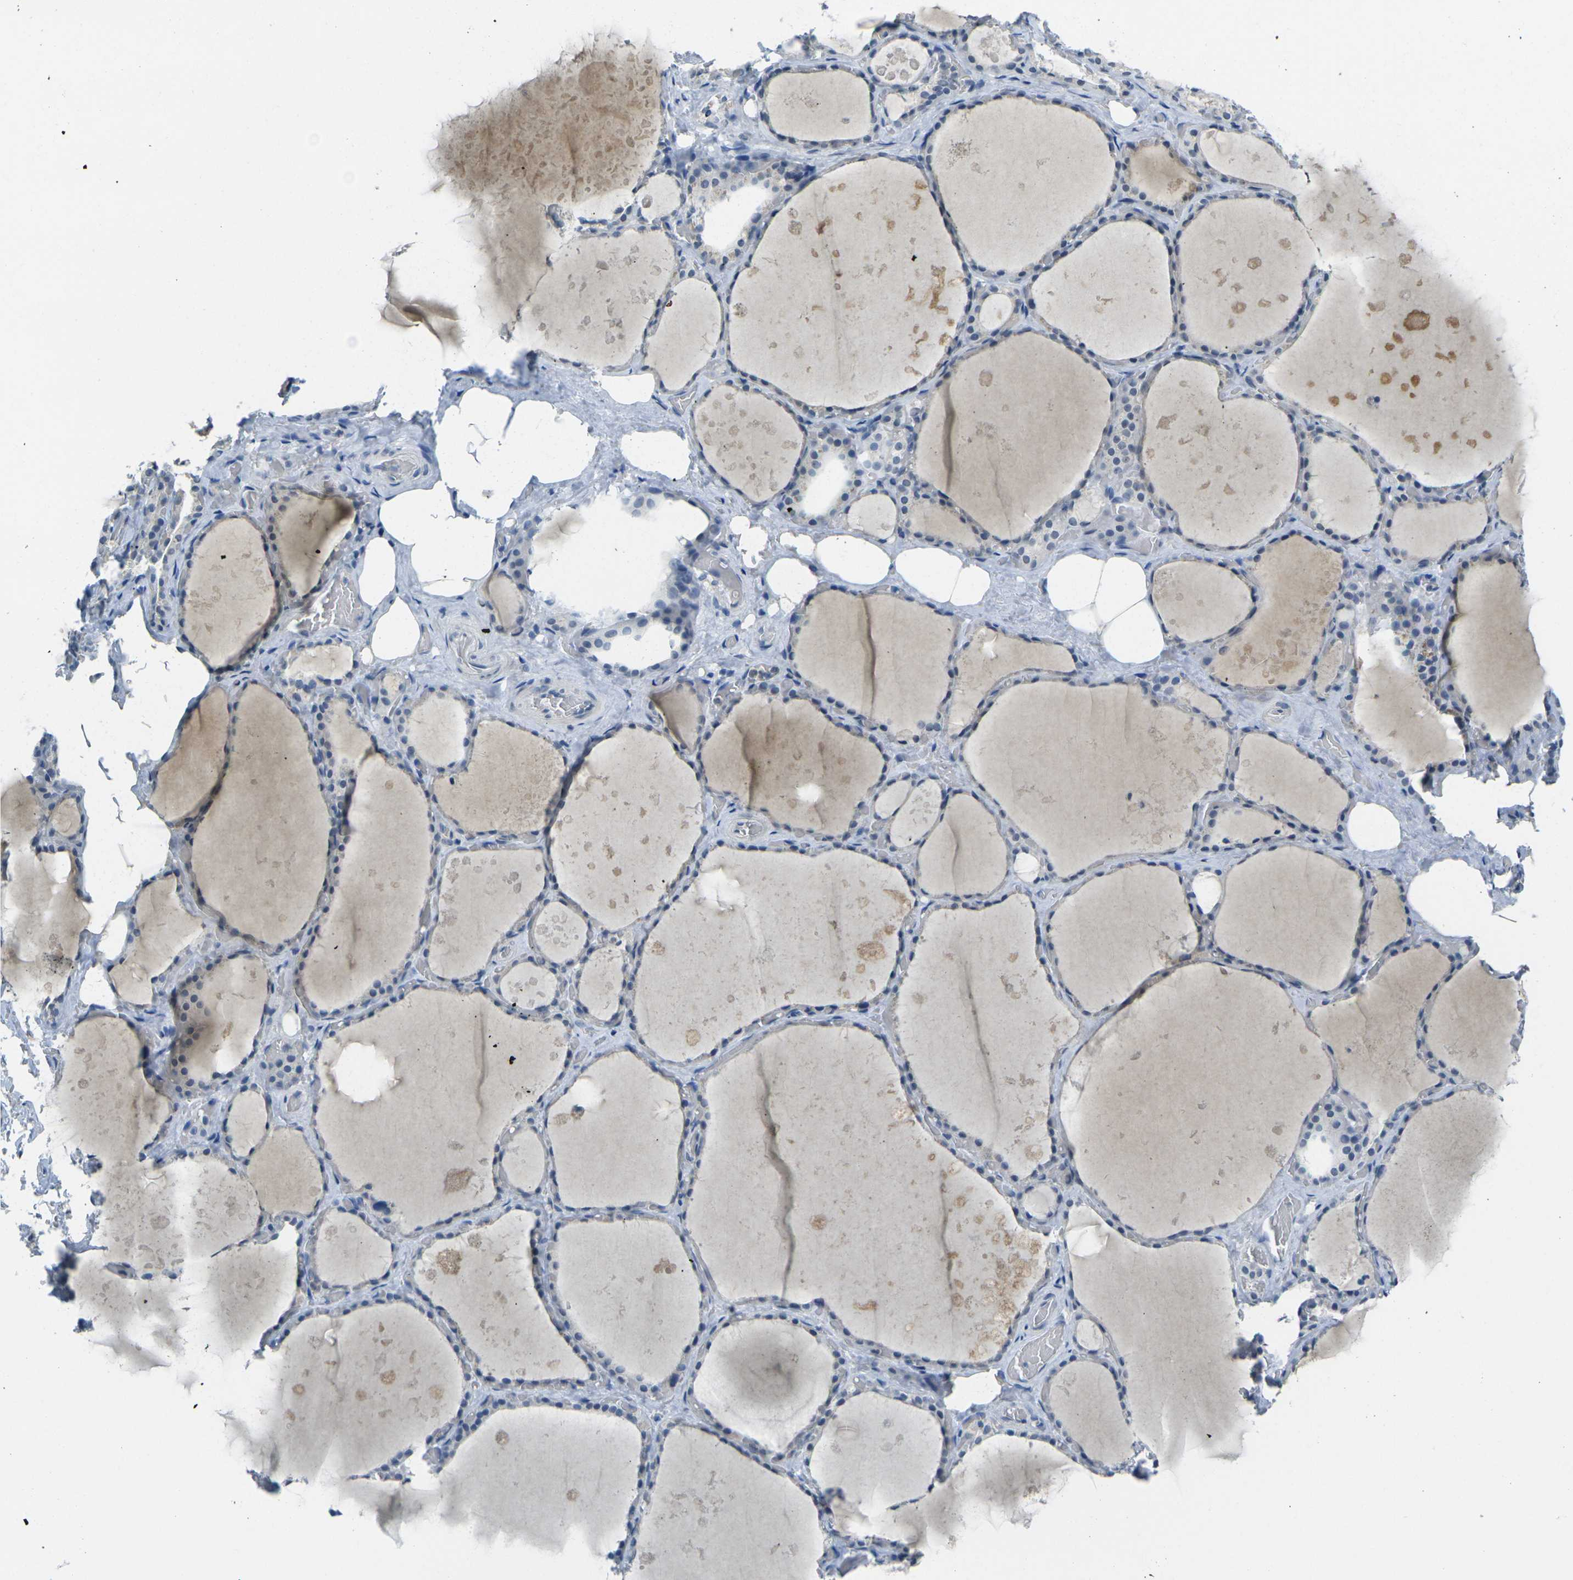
{"staining": {"intensity": "weak", "quantity": "<25%", "location": "cytoplasmic/membranous"}, "tissue": "thyroid gland", "cell_type": "Glandular cells", "image_type": "normal", "snomed": [{"axis": "morphology", "description": "Normal tissue, NOS"}, {"axis": "topography", "description": "Thyroid gland"}], "caption": "Micrograph shows no significant protein expression in glandular cells of normal thyroid gland.", "gene": "SPTBN2", "patient": {"sex": "male", "age": 61}}